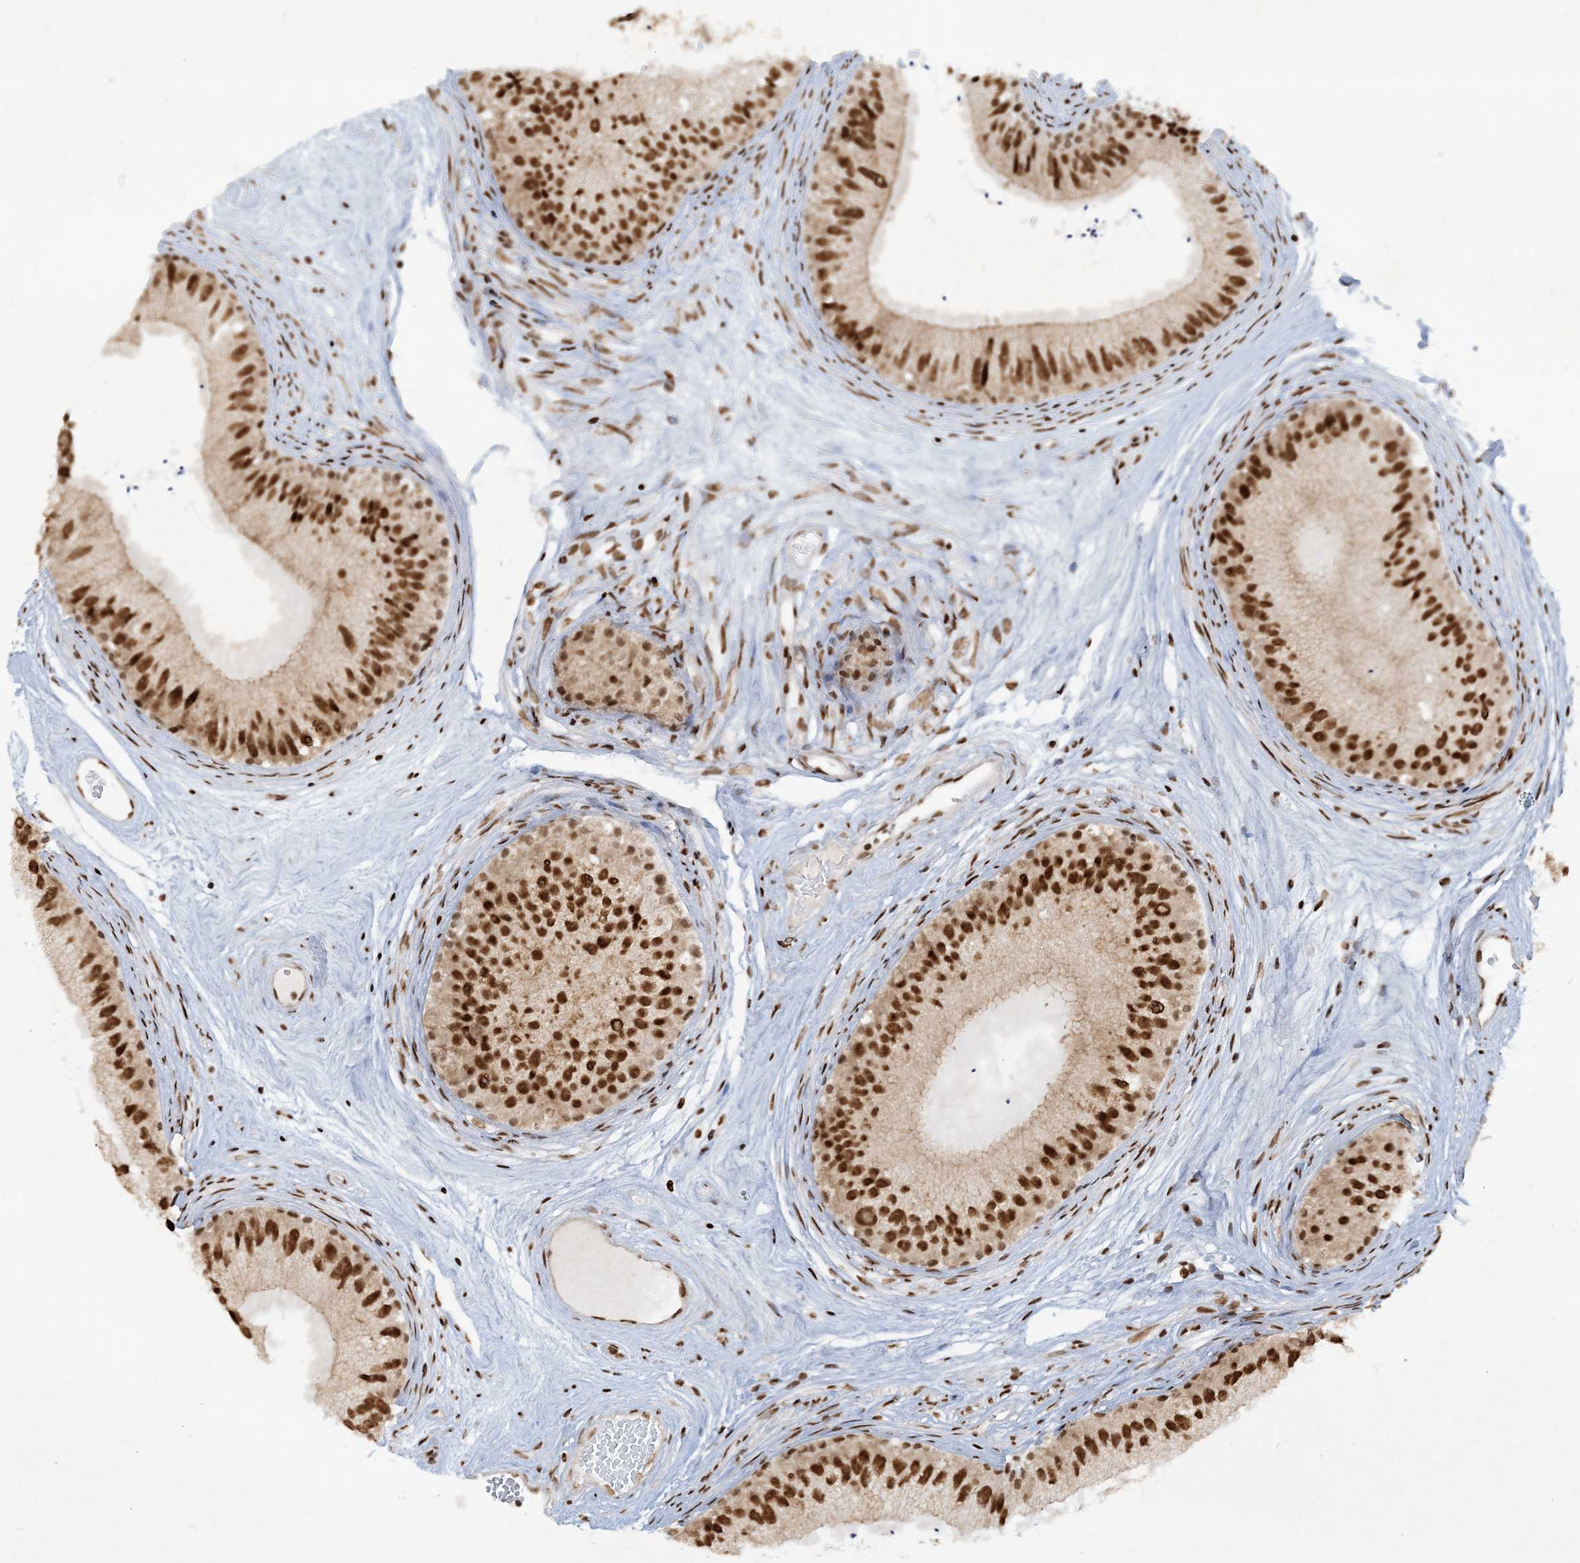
{"staining": {"intensity": "strong", "quantity": ">75%", "location": "nuclear"}, "tissue": "epididymis", "cell_type": "Glandular cells", "image_type": "normal", "snomed": [{"axis": "morphology", "description": "Normal tissue, NOS"}, {"axis": "topography", "description": "Epididymis"}], "caption": "This is an image of immunohistochemistry (IHC) staining of normal epididymis, which shows strong staining in the nuclear of glandular cells.", "gene": "DELE1", "patient": {"sex": "male", "age": 77}}